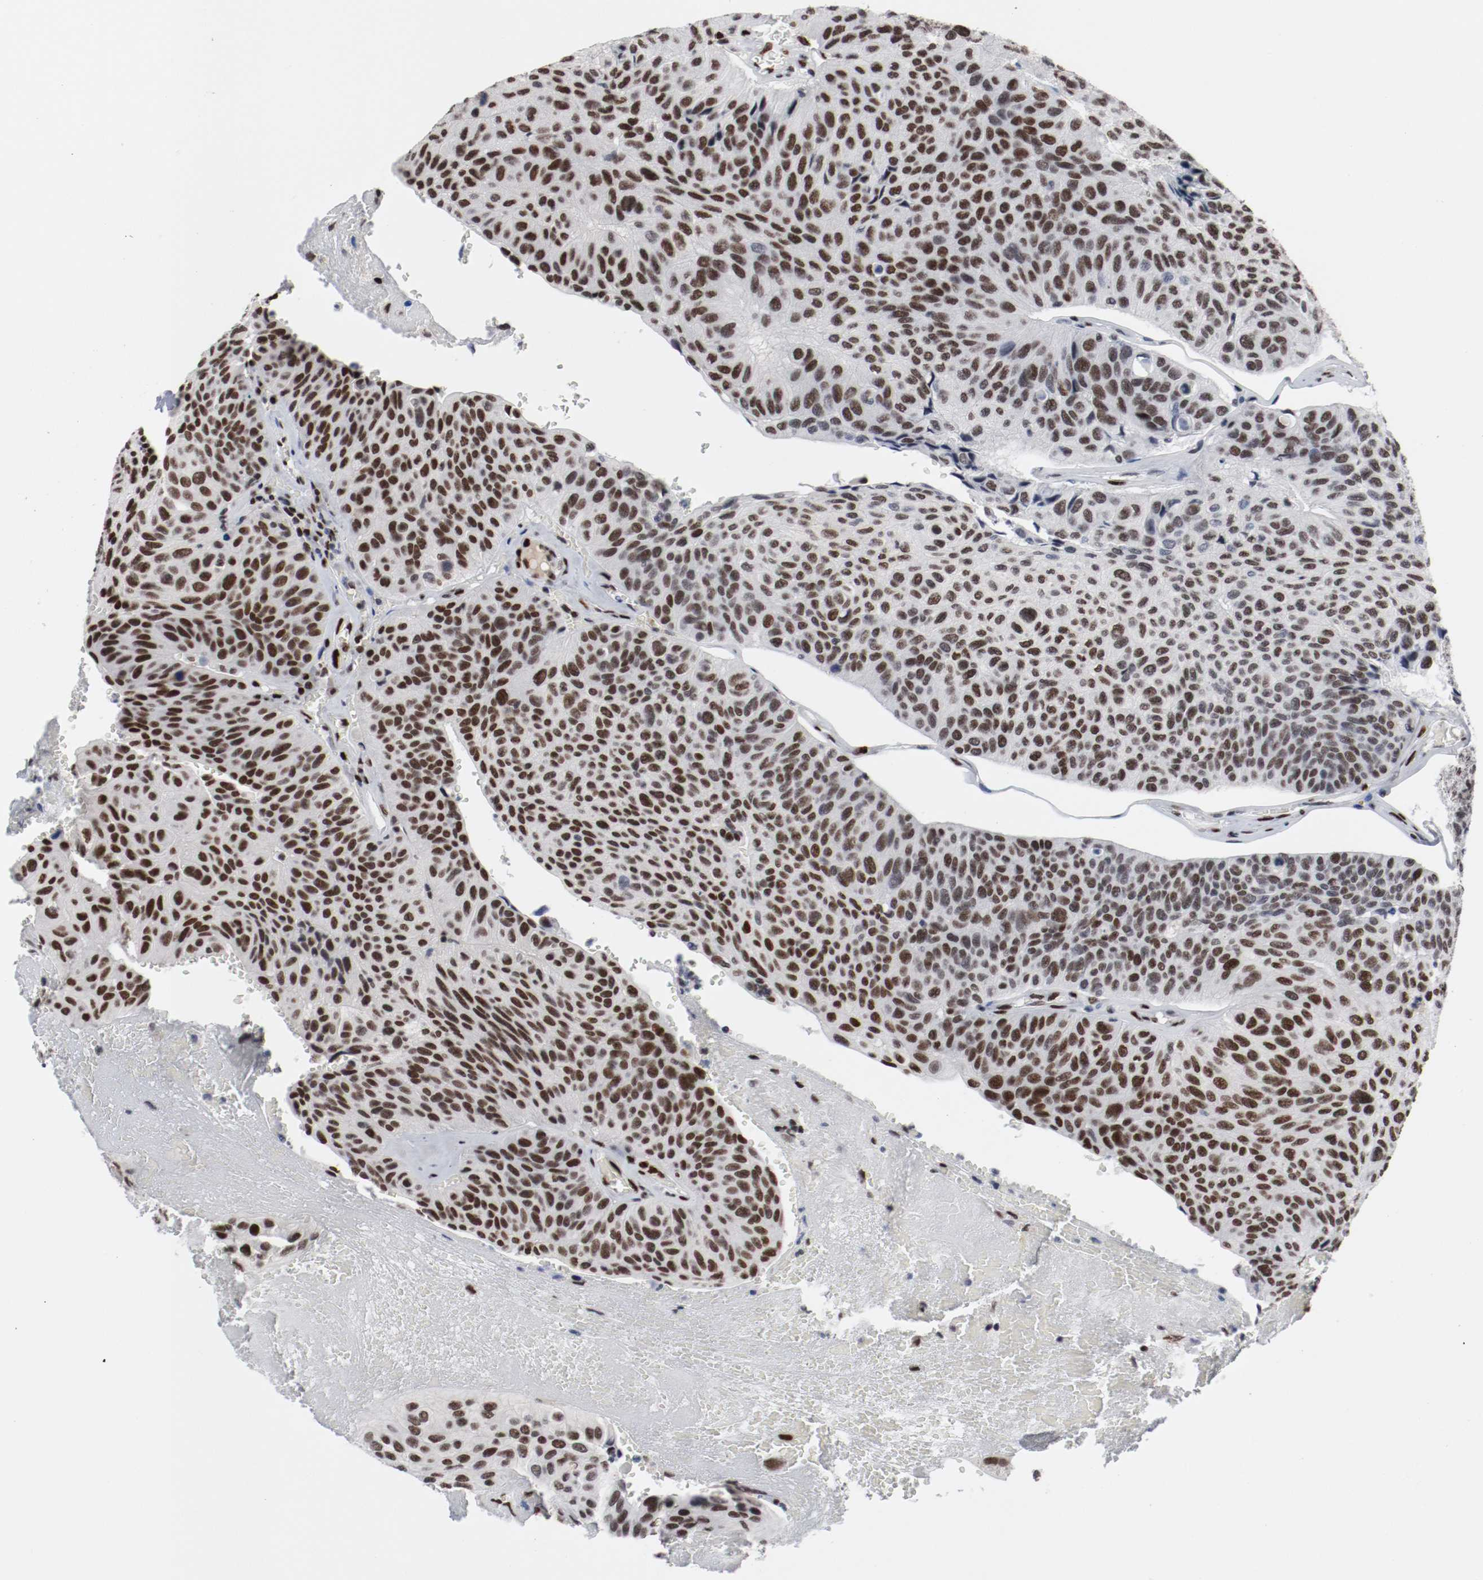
{"staining": {"intensity": "strong", "quantity": ">75%", "location": "nuclear"}, "tissue": "urothelial cancer", "cell_type": "Tumor cells", "image_type": "cancer", "snomed": [{"axis": "morphology", "description": "Urothelial carcinoma, High grade"}, {"axis": "topography", "description": "Urinary bladder"}], "caption": "Protein staining by immunohistochemistry shows strong nuclear staining in approximately >75% of tumor cells in high-grade urothelial carcinoma.", "gene": "MEF2D", "patient": {"sex": "male", "age": 66}}